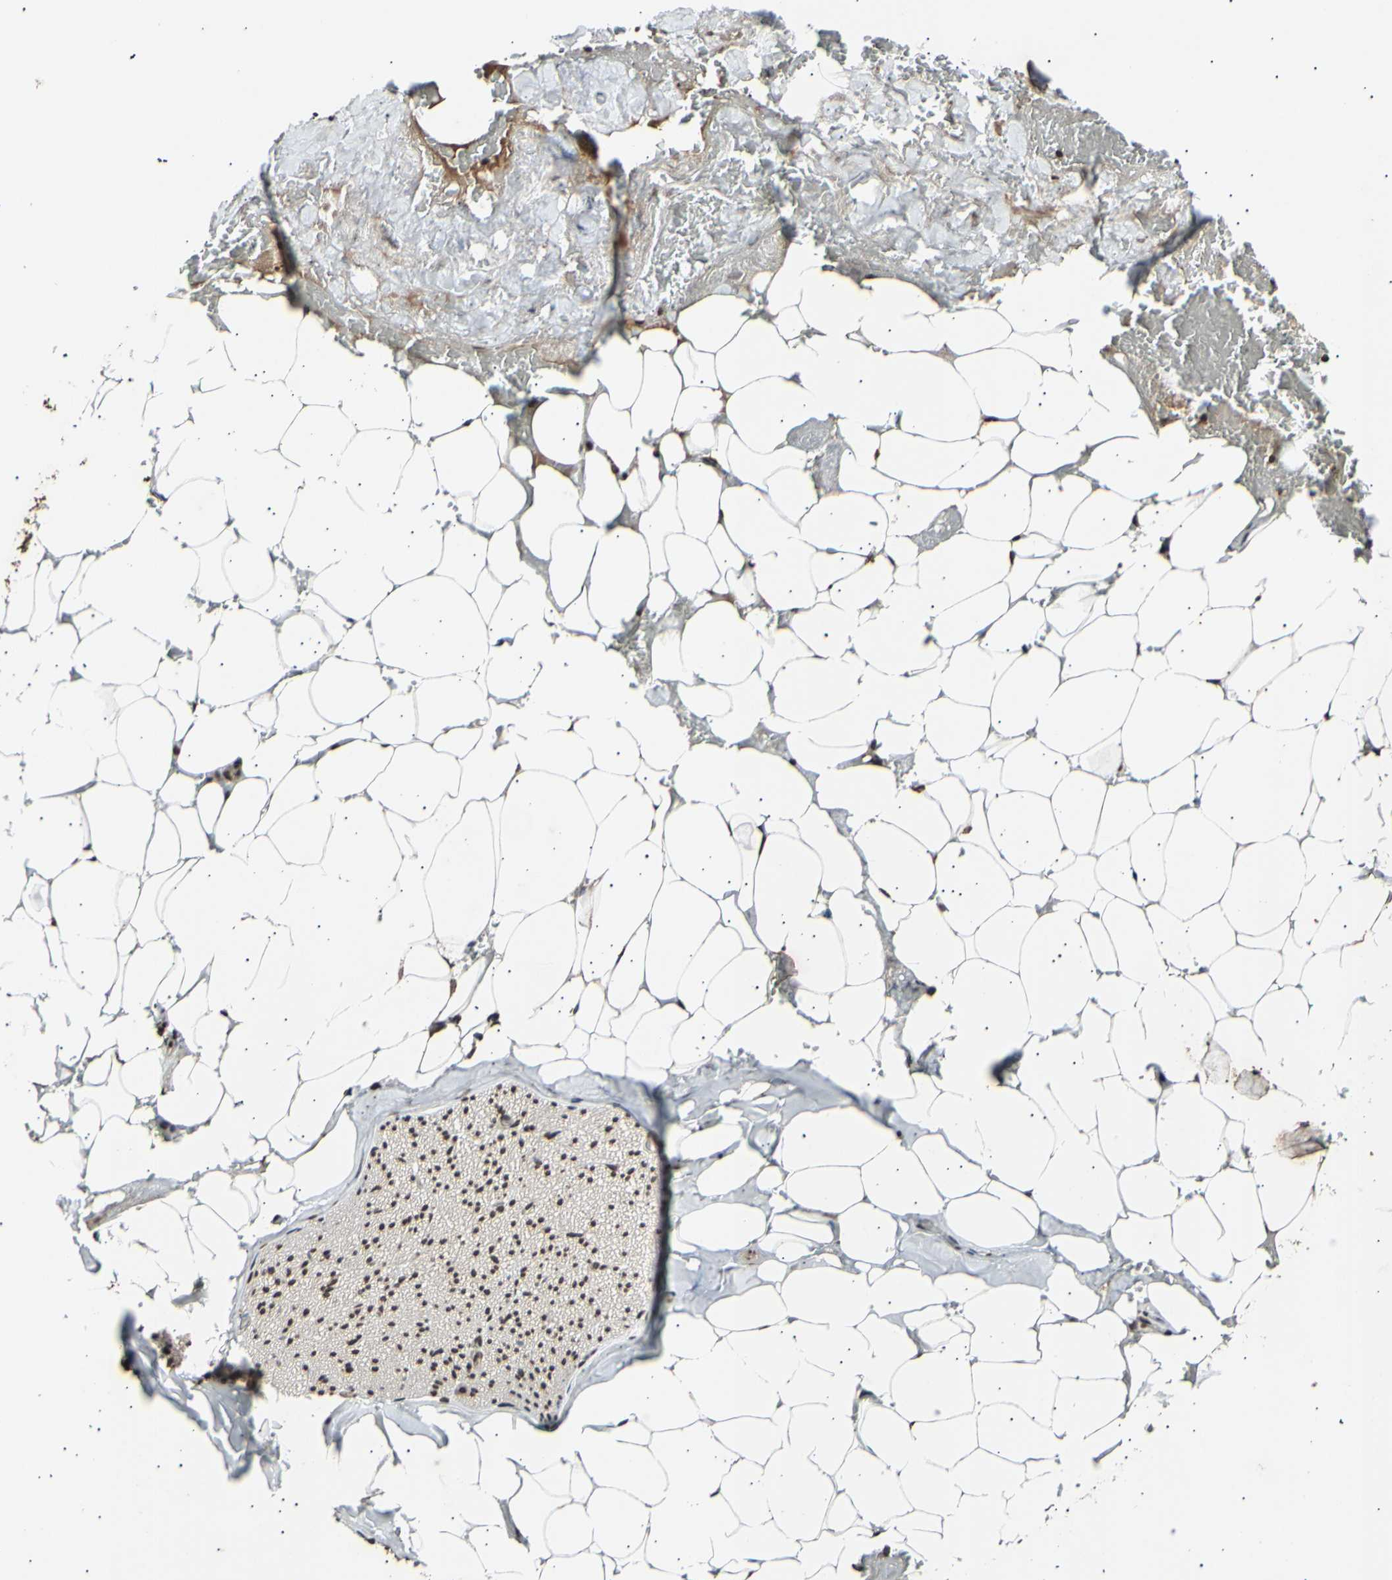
{"staining": {"intensity": "moderate", "quantity": ">75%", "location": "nuclear"}, "tissue": "adipose tissue", "cell_type": "Adipocytes", "image_type": "normal", "snomed": [{"axis": "morphology", "description": "Normal tissue, NOS"}, {"axis": "topography", "description": "Peripheral nerve tissue"}], "caption": "Protein expression analysis of benign adipose tissue shows moderate nuclear positivity in about >75% of adipocytes. Immunohistochemistry (ihc) stains the protein in brown and the nuclei are stained blue.", "gene": "ANAPC7", "patient": {"sex": "male", "age": 70}}